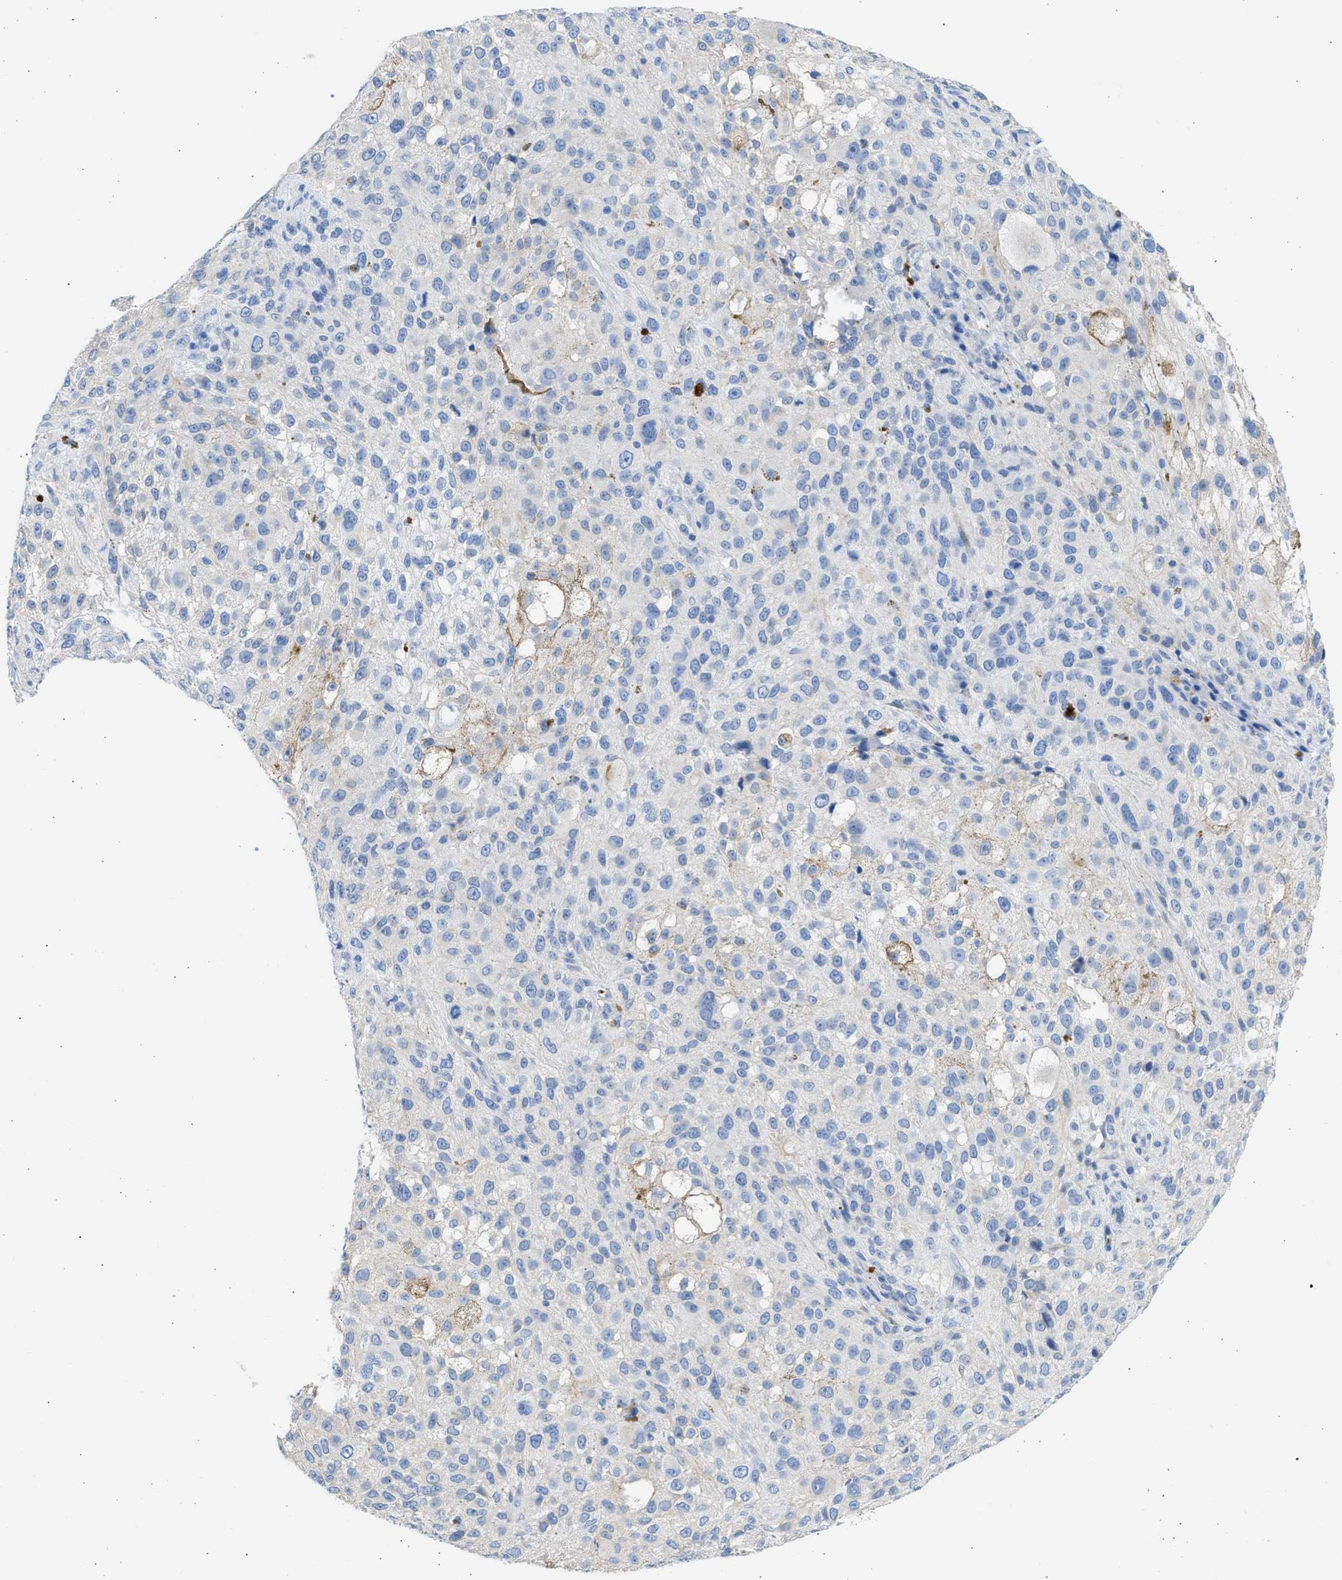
{"staining": {"intensity": "negative", "quantity": "none", "location": "none"}, "tissue": "melanoma", "cell_type": "Tumor cells", "image_type": "cancer", "snomed": [{"axis": "morphology", "description": "Necrosis, NOS"}, {"axis": "morphology", "description": "Malignant melanoma, NOS"}, {"axis": "topography", "description": "Skin"}], "caption": "This is an IHC micrograph of malignant melanoma. There is no expression in tumor cells.", "gene": "SPATA3", "patient": {"sex": "female", "age": 87}}